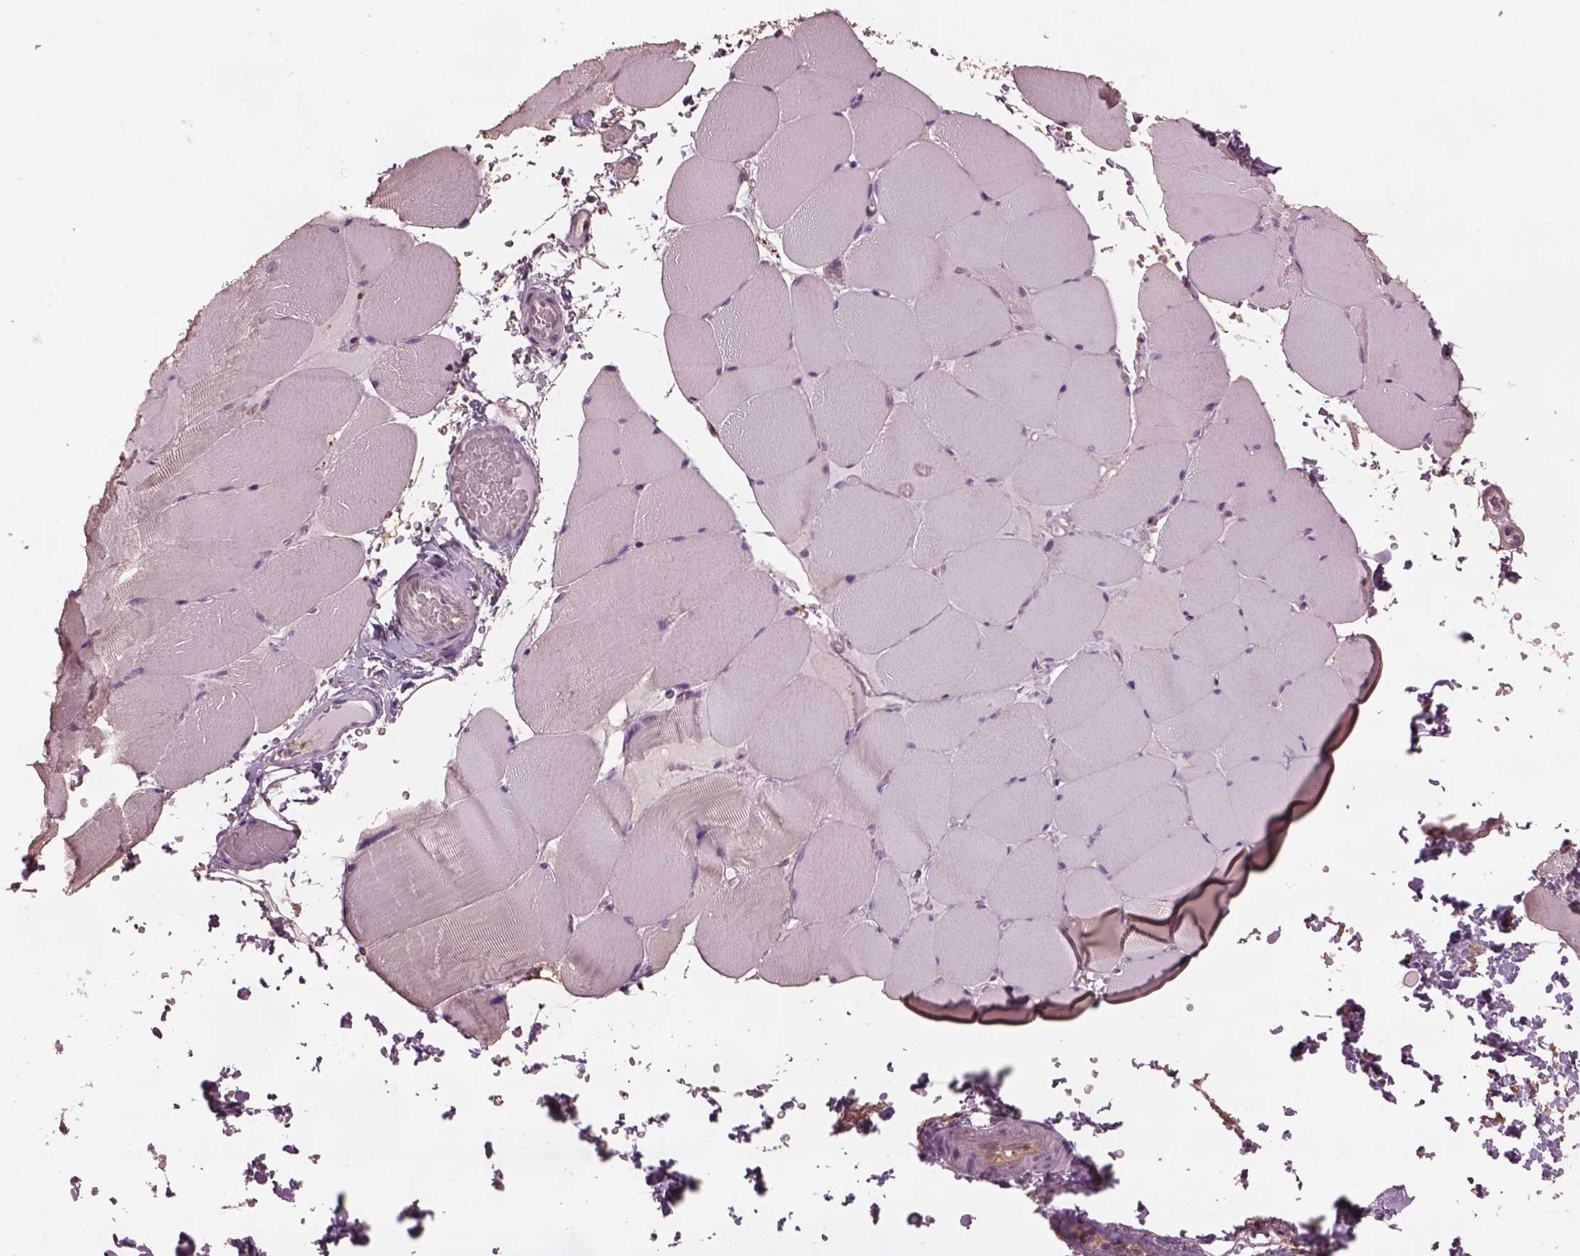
{"staining": {"intensity": "negative", "quantity": "none", "location": "none"}, "tissue": "skeletal muscle", "cell_type": "Myocytes", "image_type": "normal", "snomed": [{"axis": "morphology", "description": "Normal tissue, NOS"}, {"axis": "topography", "description": "Skeletal muscle"}], "caption": "An immunohistochemistry photomicrograph of unremarkable skeletal muscle is shown. There is no staining in myocytes of skeletal muscle. (Brightfield microscopy of DAB immunohistochemistry (IHC) at high magnification).", "gene": "SRI", "patient": {"sex": "female", "age": 37}}